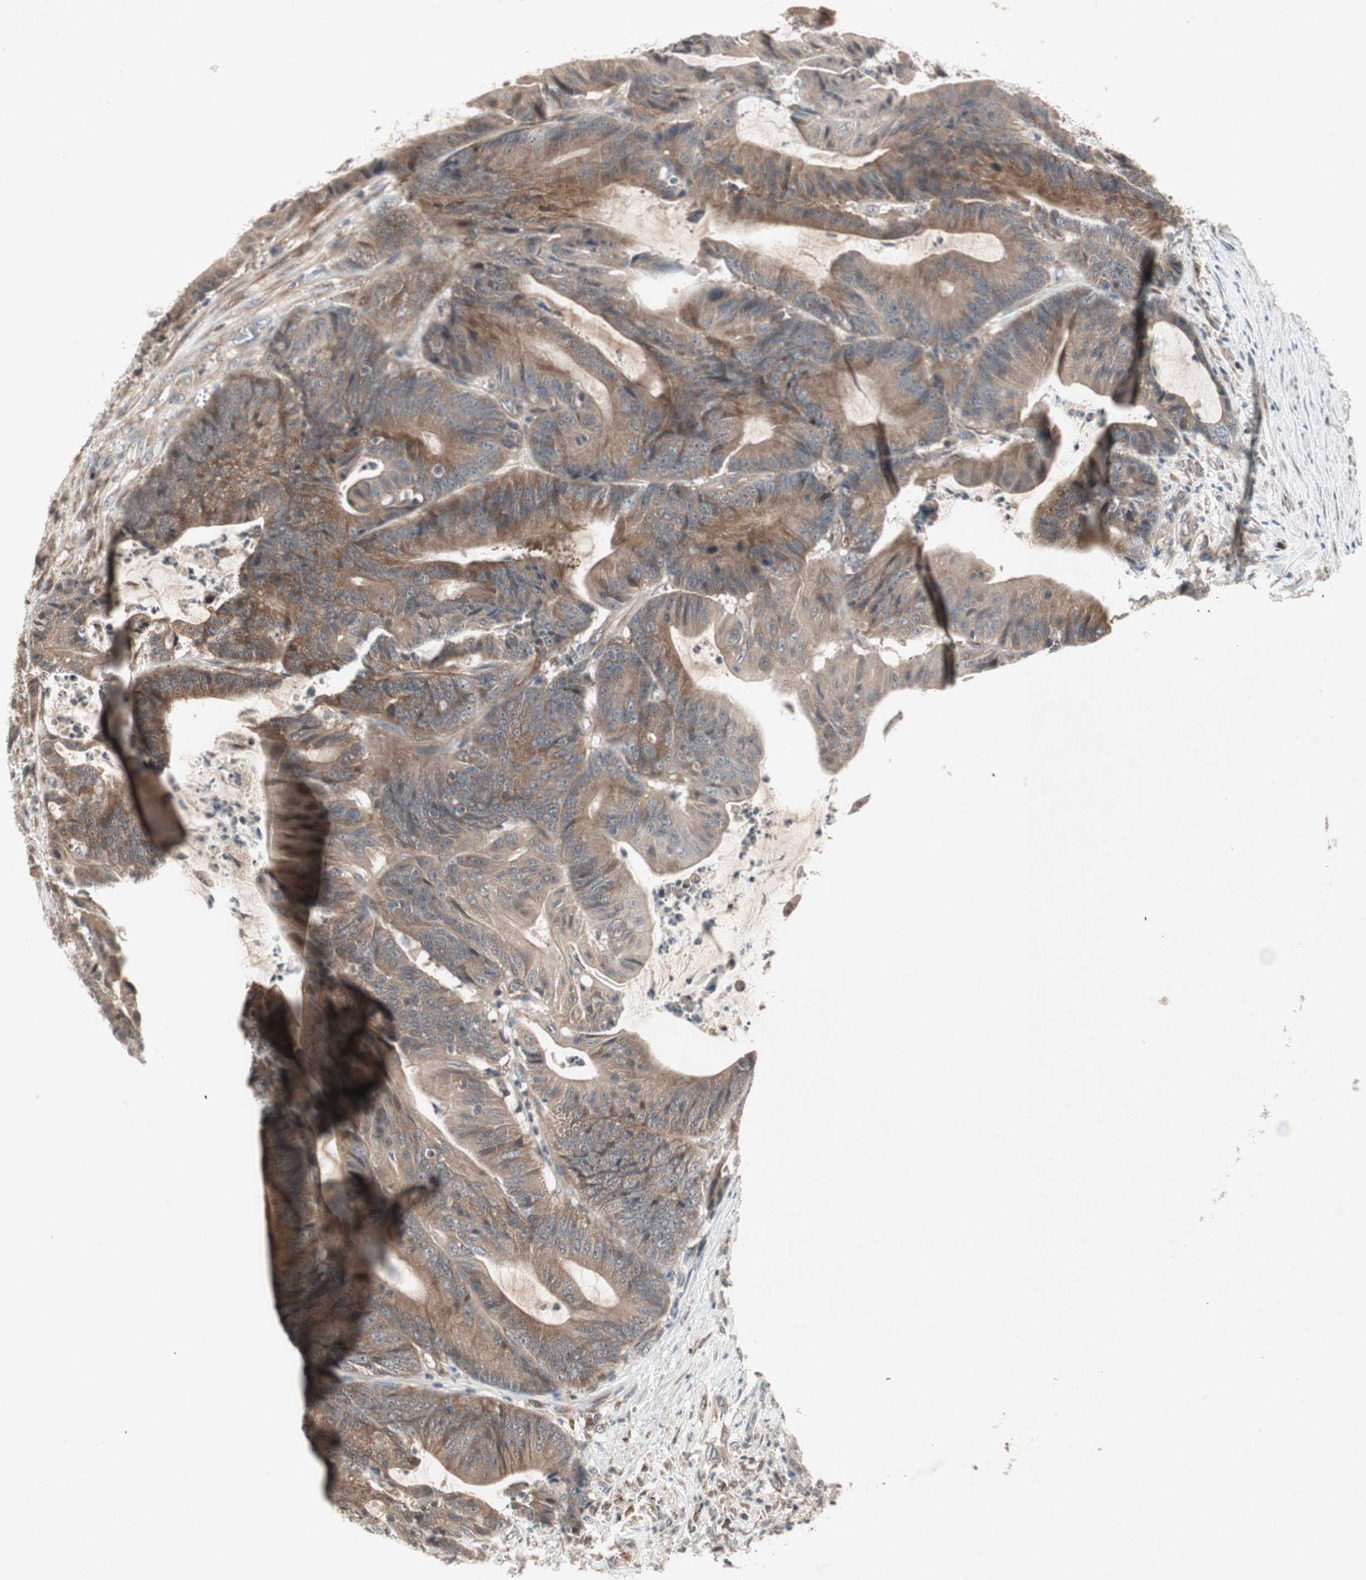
{"staining": {"intensity": "weak", "quantity": "25%-75%", "location": "cytoplasmic/membranous"}, "tissue": "colorectal cancer", "cell_type": "Tumor cells", "image_type": "cancer", "snomed": [{"axis": "morphology", "description": "Adenocarcinoma, NOS"}, {"axis": "topography", "description": "Colon"}], "caption": "Weak cytoplasmic/membranous protein positivity is present in approximately 25%-75% of tumor cells in colorectal cancer.", "gene": "IRS1", "patient": {"sex": "female", "age": 84}}